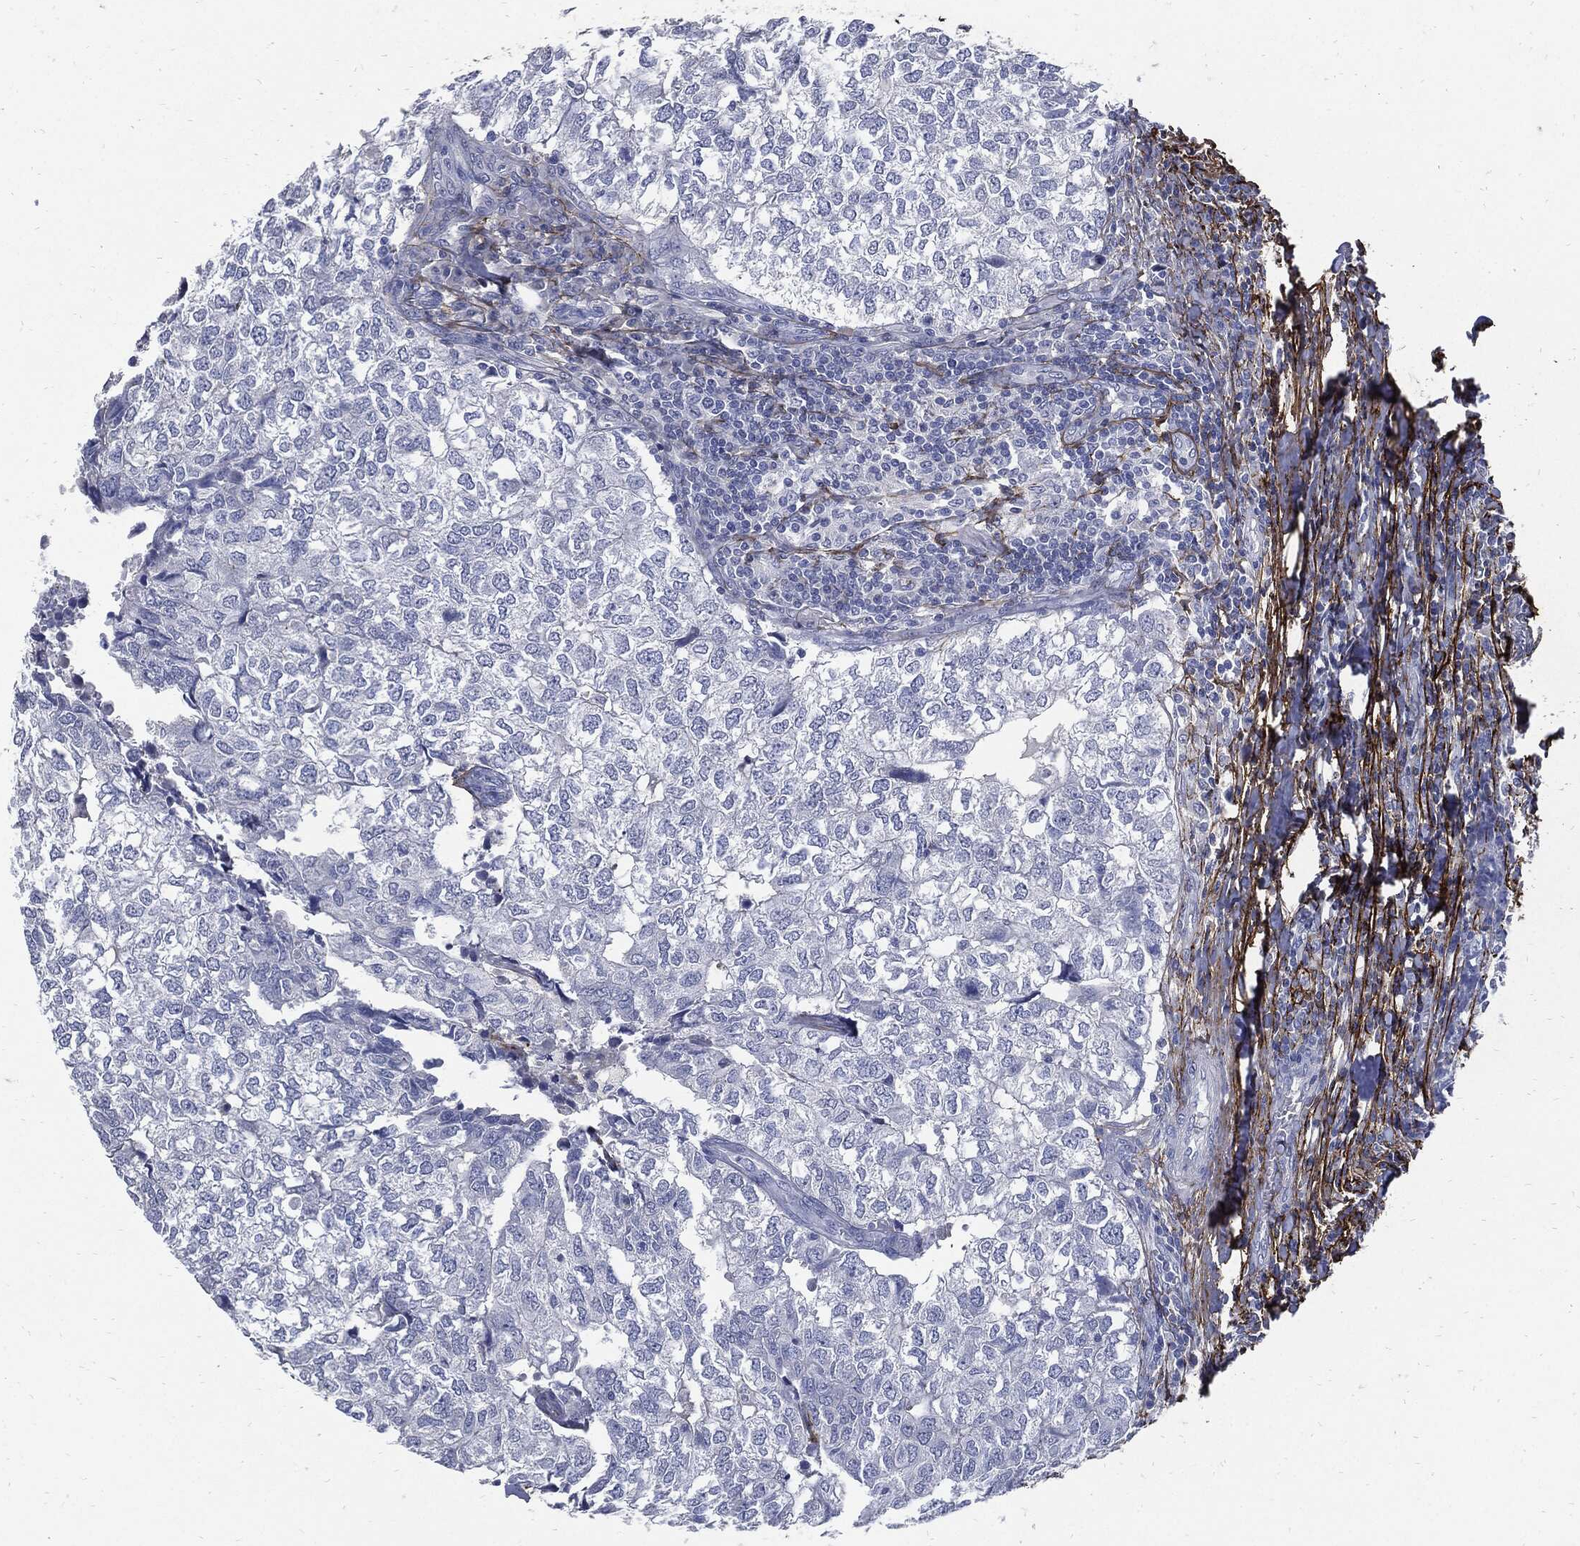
{"staining": {"intensity": "negative", "quantity": "none", "location": "none"}, "tissue": "breast cancer", "cell_type": "Tumor cells", "image_type": "cancer", "snomed": [{"axis": "morphology", "description": "Duct carcinoma"}, {"axis": "topography", "description": "Breast"}], "caption": "Immunohistochemistry (IHC) micrograph of neoplastic tissue: breast intraductal carcinoma stained with DAB exhibits no significant protein expression in tumor cells. Brightfield microscopy of immunohistochemistry stained with DAB (brown) and hematoxylin (blue), captured at high magnification.", "gene": "FBN1", "patient": {"sex": "female", "age": 30}}